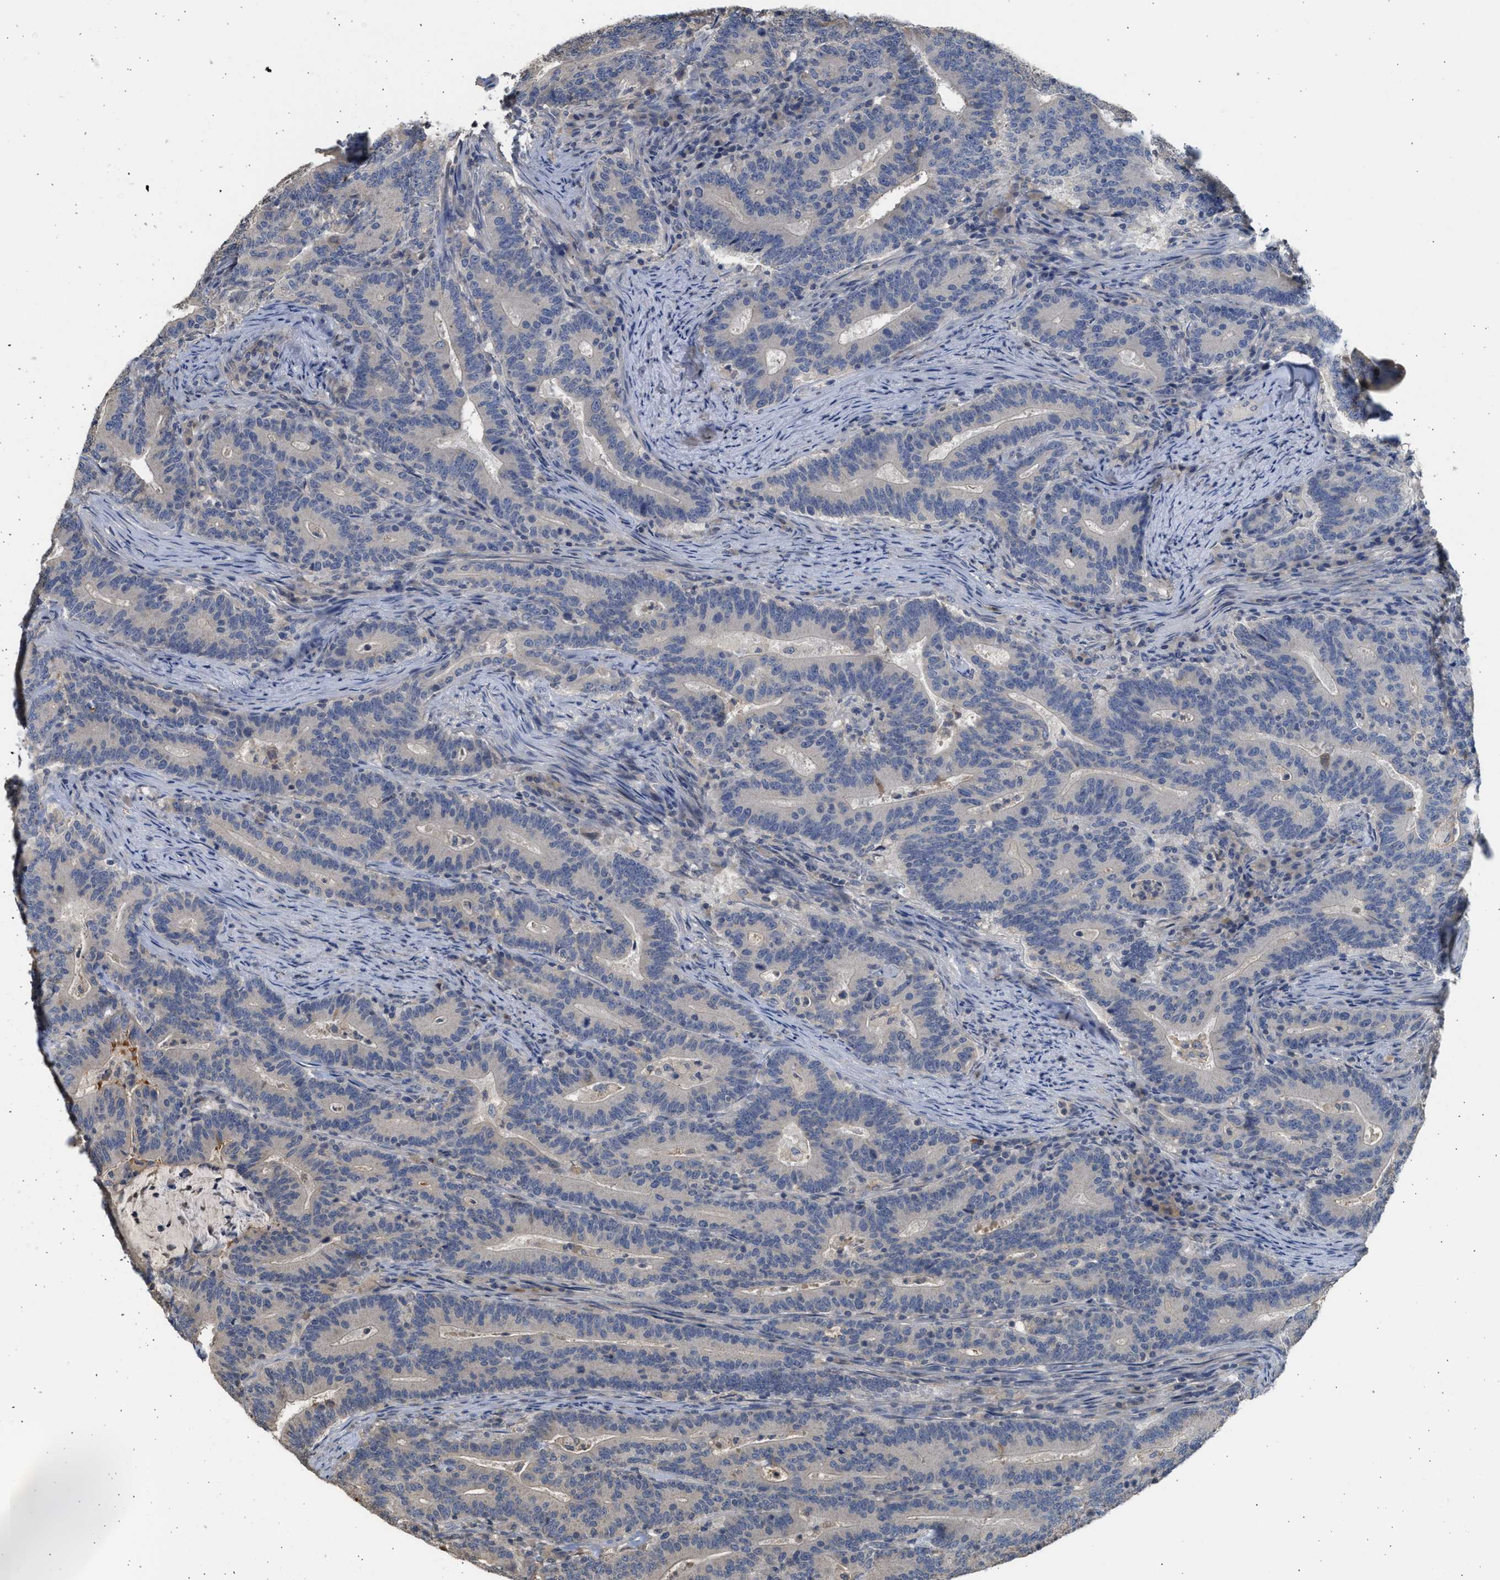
{"staining": {"intensity": "negative", "quantity": "none", "location": "none"}, "tissue": "colorectal cancer", "cell_type": "Tumor cells", "image_type": "cancer", "snomed": [{"axis": "morphology", "description": "Adenocarcinoma, NOS"}, {"axis": "topography", "description": "Colon"}], "caption": "Tumor cells are negative for brown protein staining in colorectal adenocarcinoma.", "gene": "SULT2A1", "patient": {"sex": "female", "age": 66}}